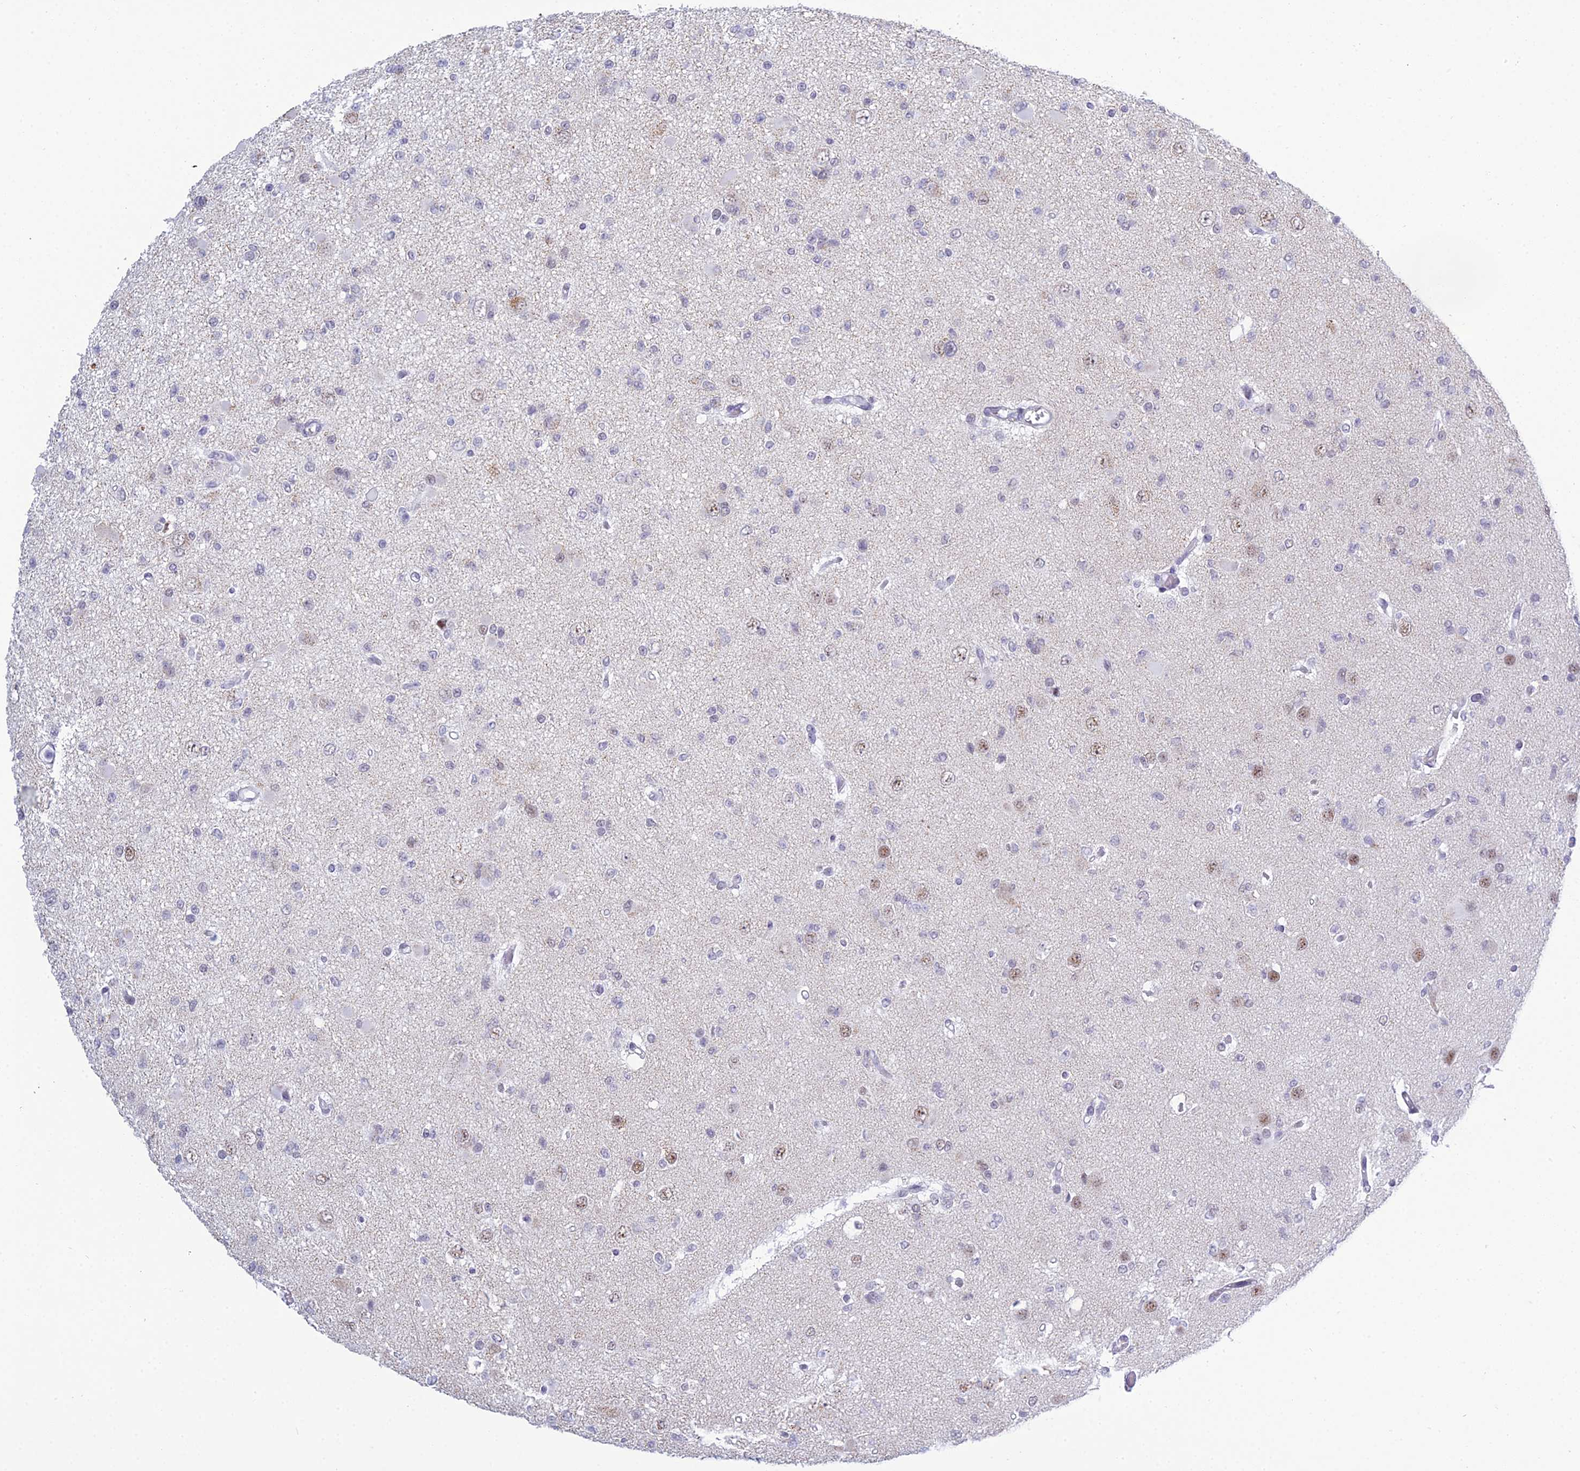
{"staining": {"intensity": "negative", "quantity": "none", "location": "none"}, "tissue": "glioma", "cell_type": "Tumor cells", "image_type": "cancer", "snomed": [{"axis": "morphology", "description": "Glioma, malignant, Low grade"}, {"axis": "topography", "description": "Brain"}], "caption": "Immunohistochemistry of malignant low-grade glioma shows no expression in tumor cells.", "gene": "KLF14", "patient": {"sex": "female", "age": 22}}